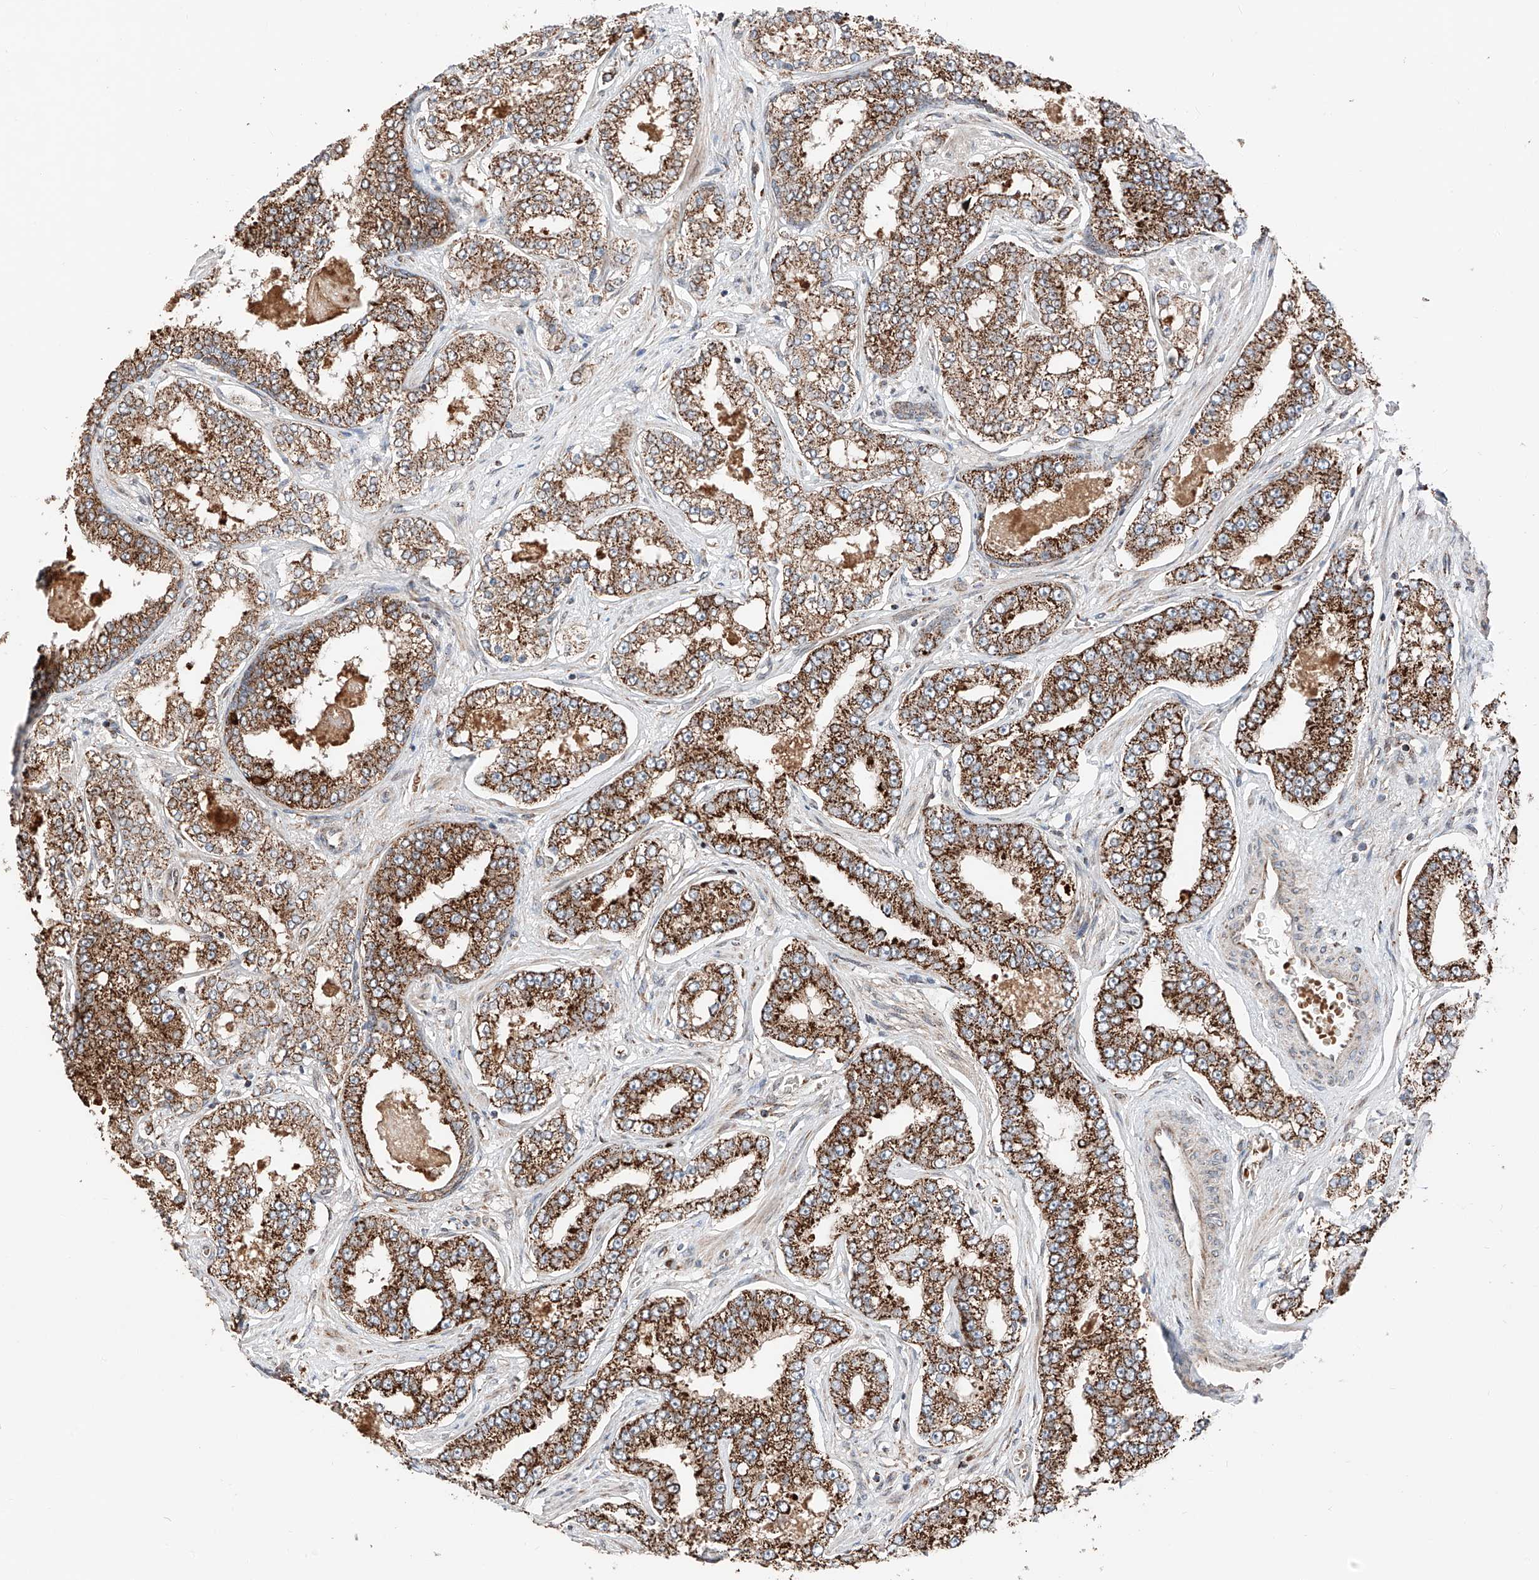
{"staining": {"intensity": "strong", "quantity": ">75%", "location": "cytoplasmic/membranous"}, "tissue": "prostate cancer", "cell_type": "Tumor cells", "image_type": "cancer", "snomed": [{"axis": "morphology", "description": "Normal tissue, NOS"}, {"axis": "morphology", "description": "Adenocarcinoma, High grade"}, {"axis": "topography", "description": "Prostate"}], "caption": "High-grade adenocarcinoma (prostate) stained with a brown dye demonstrates strong cytoplasmic/membranous positive staining in approximately >75% of tumor cells.", "gene": "ZSCAN29", "patient": {"sex": "male", "age": 83}}